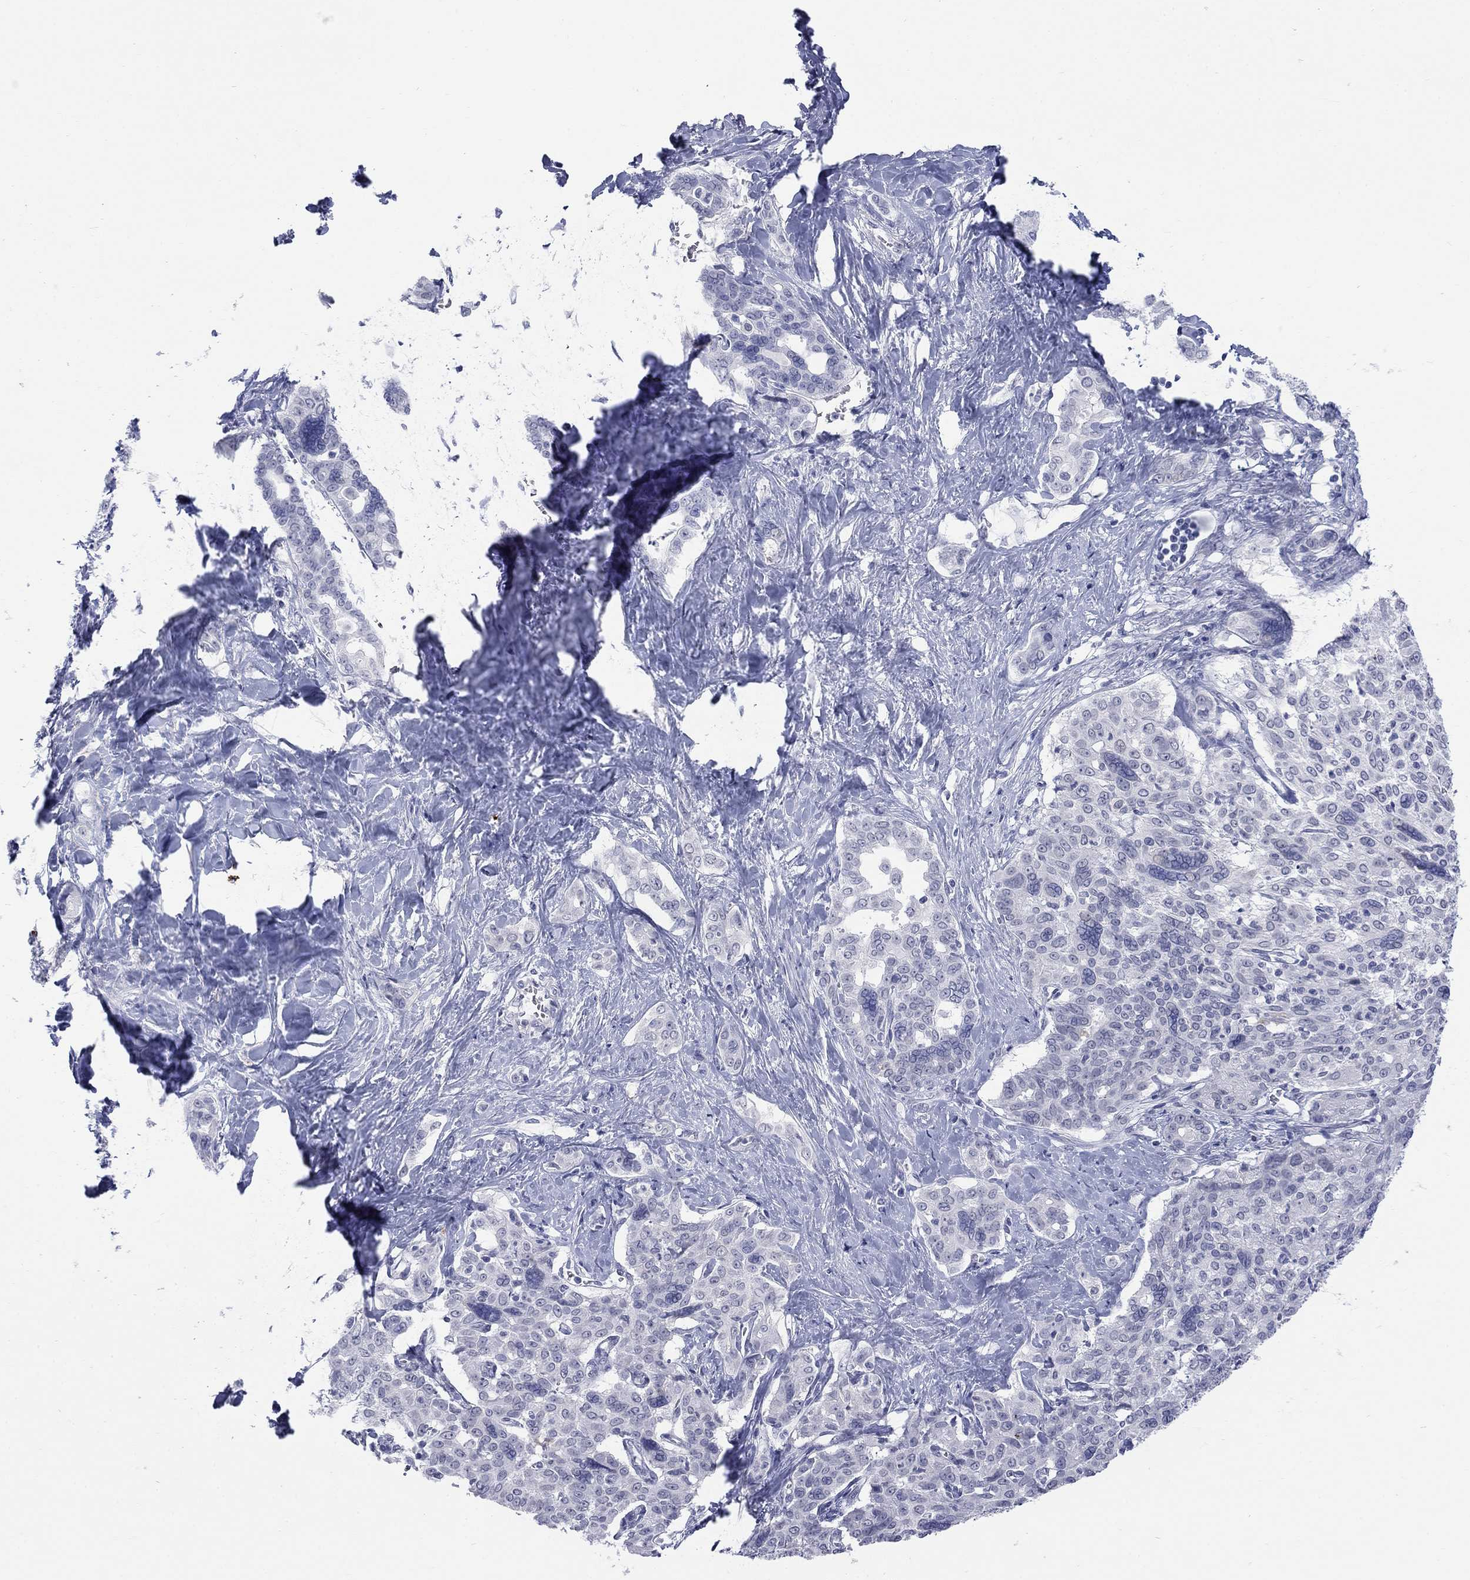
{"staining": {"intensity": "negative", "quantity": "none", "location": "none"}, "tissue": "liver cancer", "cell_type": "Tumor cells", "image_type": "cancer", "snomed": [{"axis": "morphology", "description": "Cholangiocarcinoma"}, {"axis": "topography", "description": "Liver"}], "caption": "A photomicrograph of cholangiocarcinoma (liver) stained for a protein demonstrates no brown staining in tumor cells.", "gene": "ECEL1", "patient": {"sex": "female", "age": 47}}